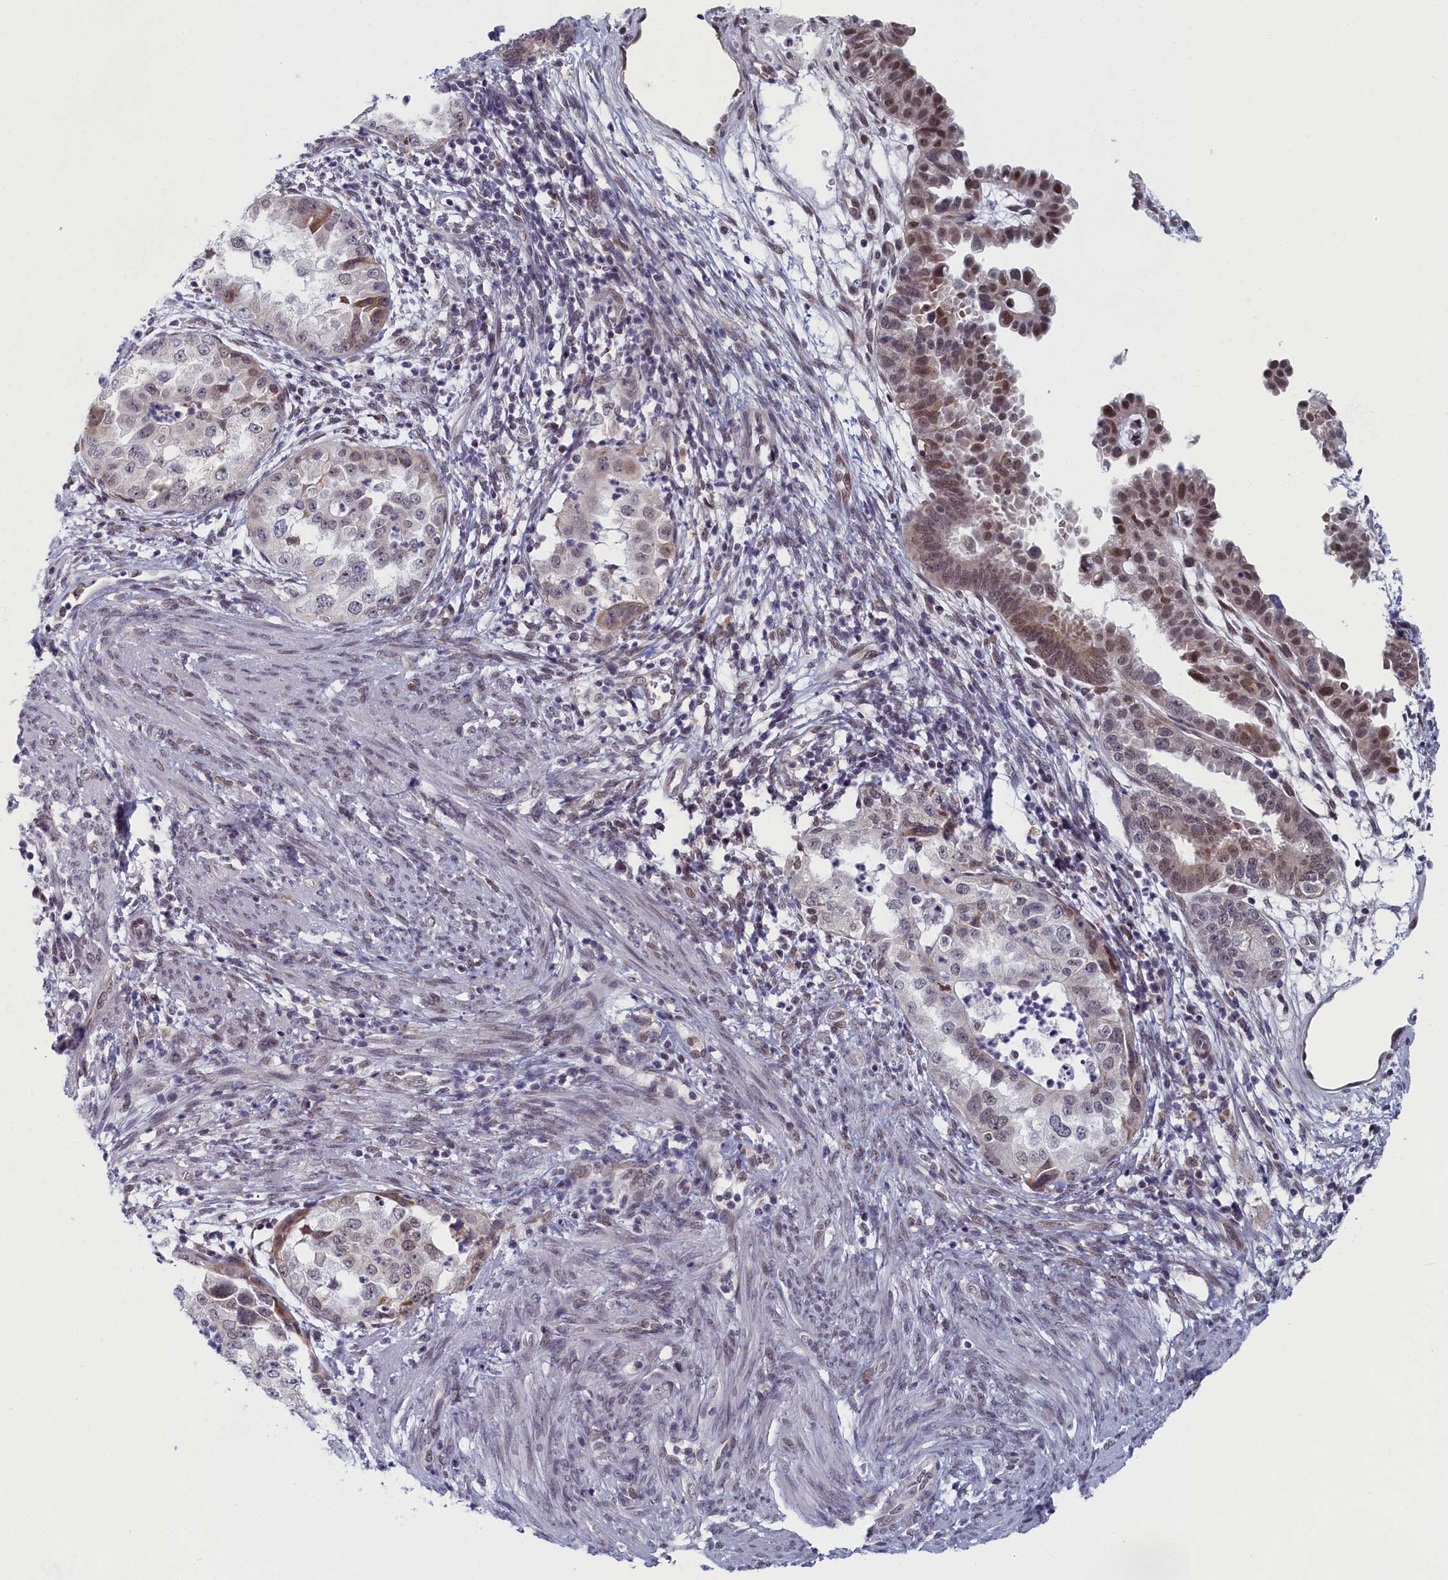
{"staining": {"intensity": "moderate", "quantity": "<25%", "location": "nuclear"}, "tissue": "endometrial cancer", "cell_type": "Tumor cells", "image_type": "cancer", "snomed": [{"axis": "morphology", "description": "Adenocarcinoma, NOS"}, {"axis": "topography", "description": "Endometrium"}], "caption": "Protein expression analysis of adenocarcinoma (endometrial) reveals moderate nuclear staining in about <25% of tumor cells. The protein is stained brown, and the nuclei are stained in blue (DAB IHC with brightfield microscopy, high magnification).", "gene": "DNAJC17", "patient": {"sex": "female", "age": 85}}